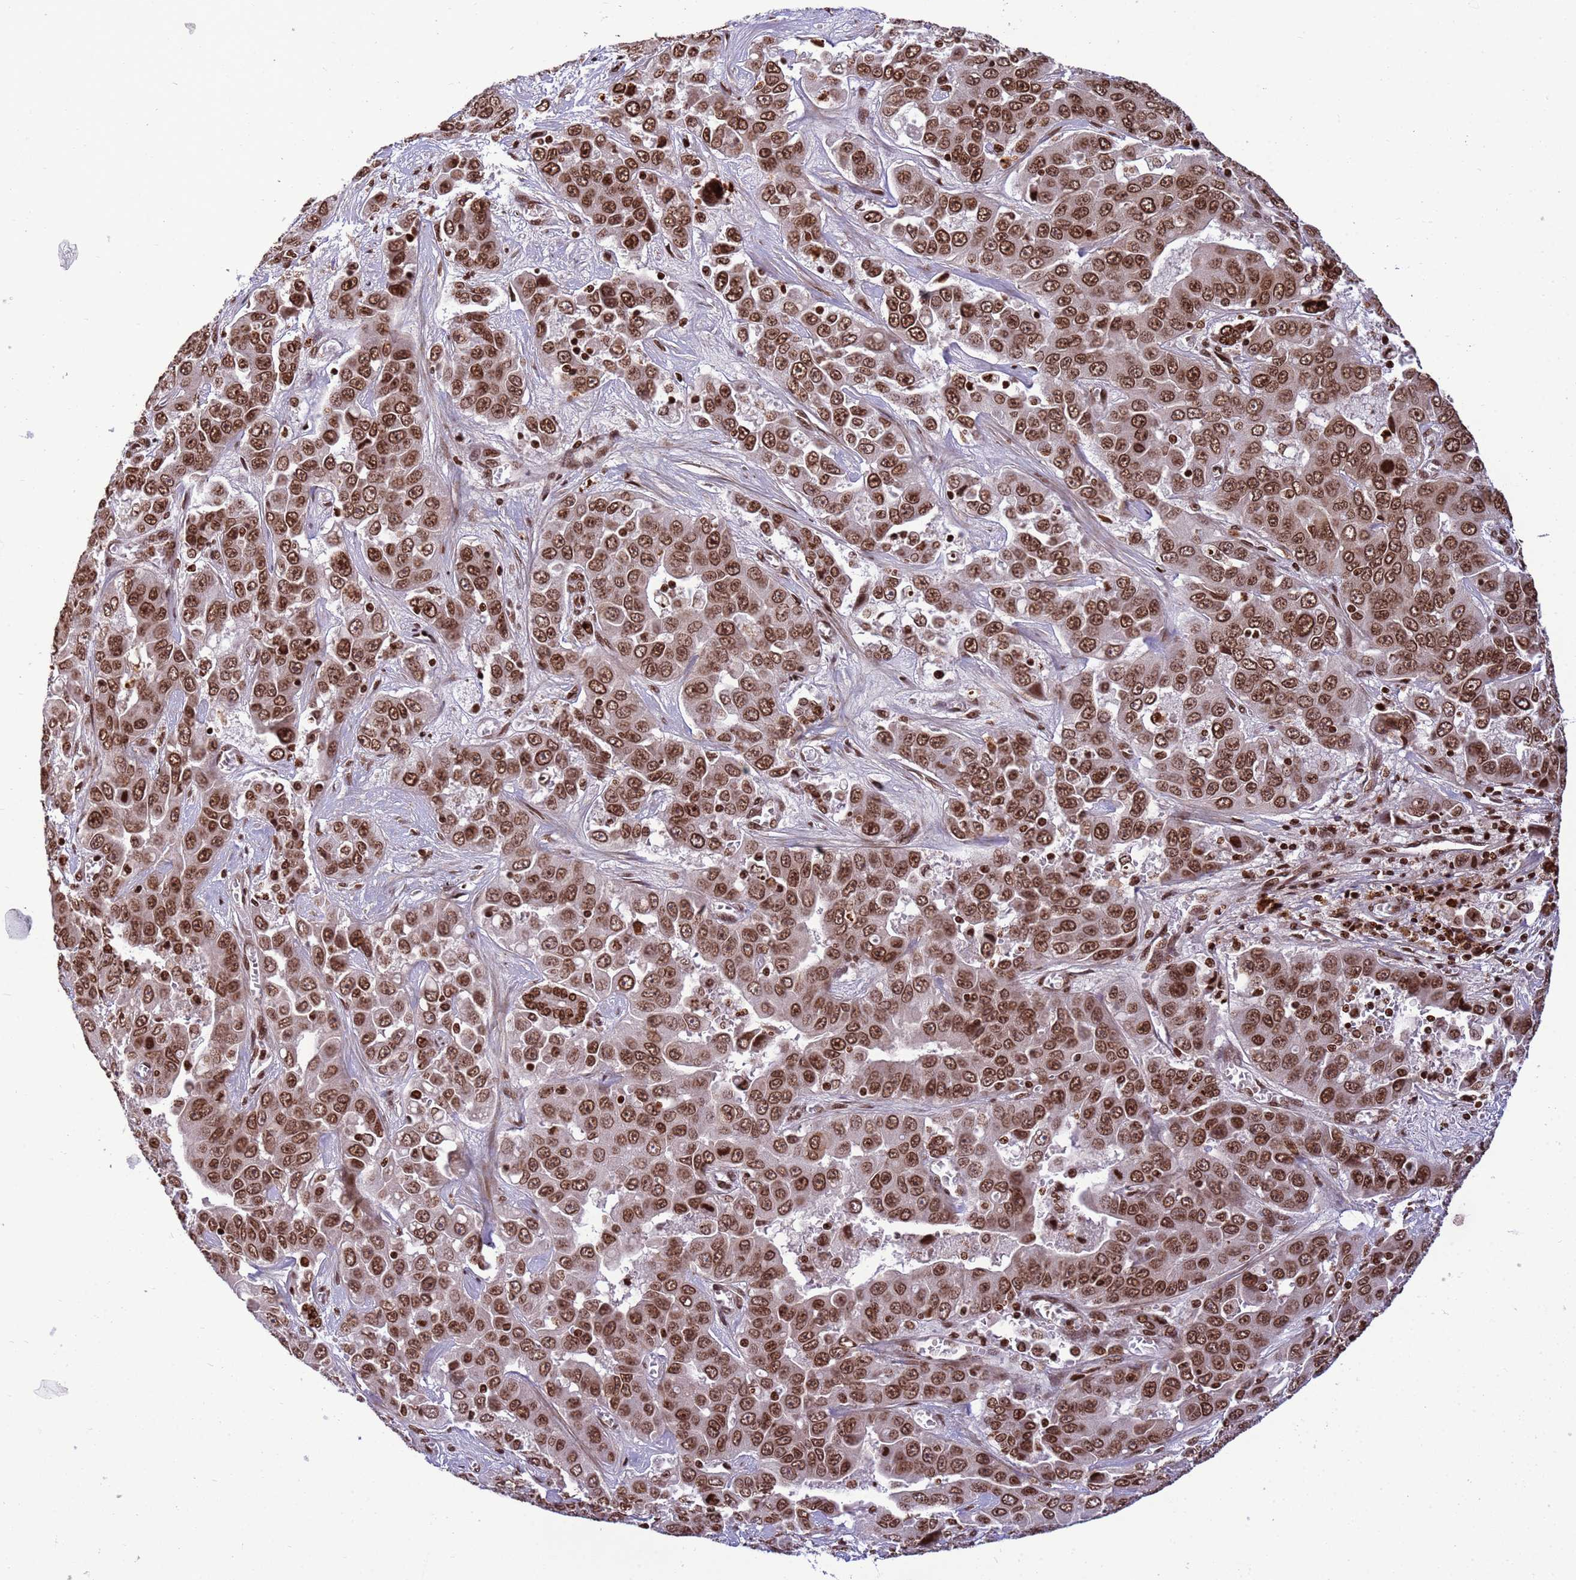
{"staining": {"intensity": "strong", "quantity": ">75%", "location": "nuclear"}, "tissue": "liver cancer", "cell_type": "Tumor cells", "image_type": "cancer", "snomed": [{"axis": "morphology", "description": "Cholangiocarcinoma"}, {"axis": "topography", "description": "Liver"}], "caption": "Immunohistochemistry (DAB) staining of liver cancer demonstrates strong nuclear protein expression in about >75% of tumor cells. Immunohistochemistry stains the protein of interest in brown and the nuclei are stained blue.", "gene": "H3-3B", "patient": {"sex": "female", "age": 52}}